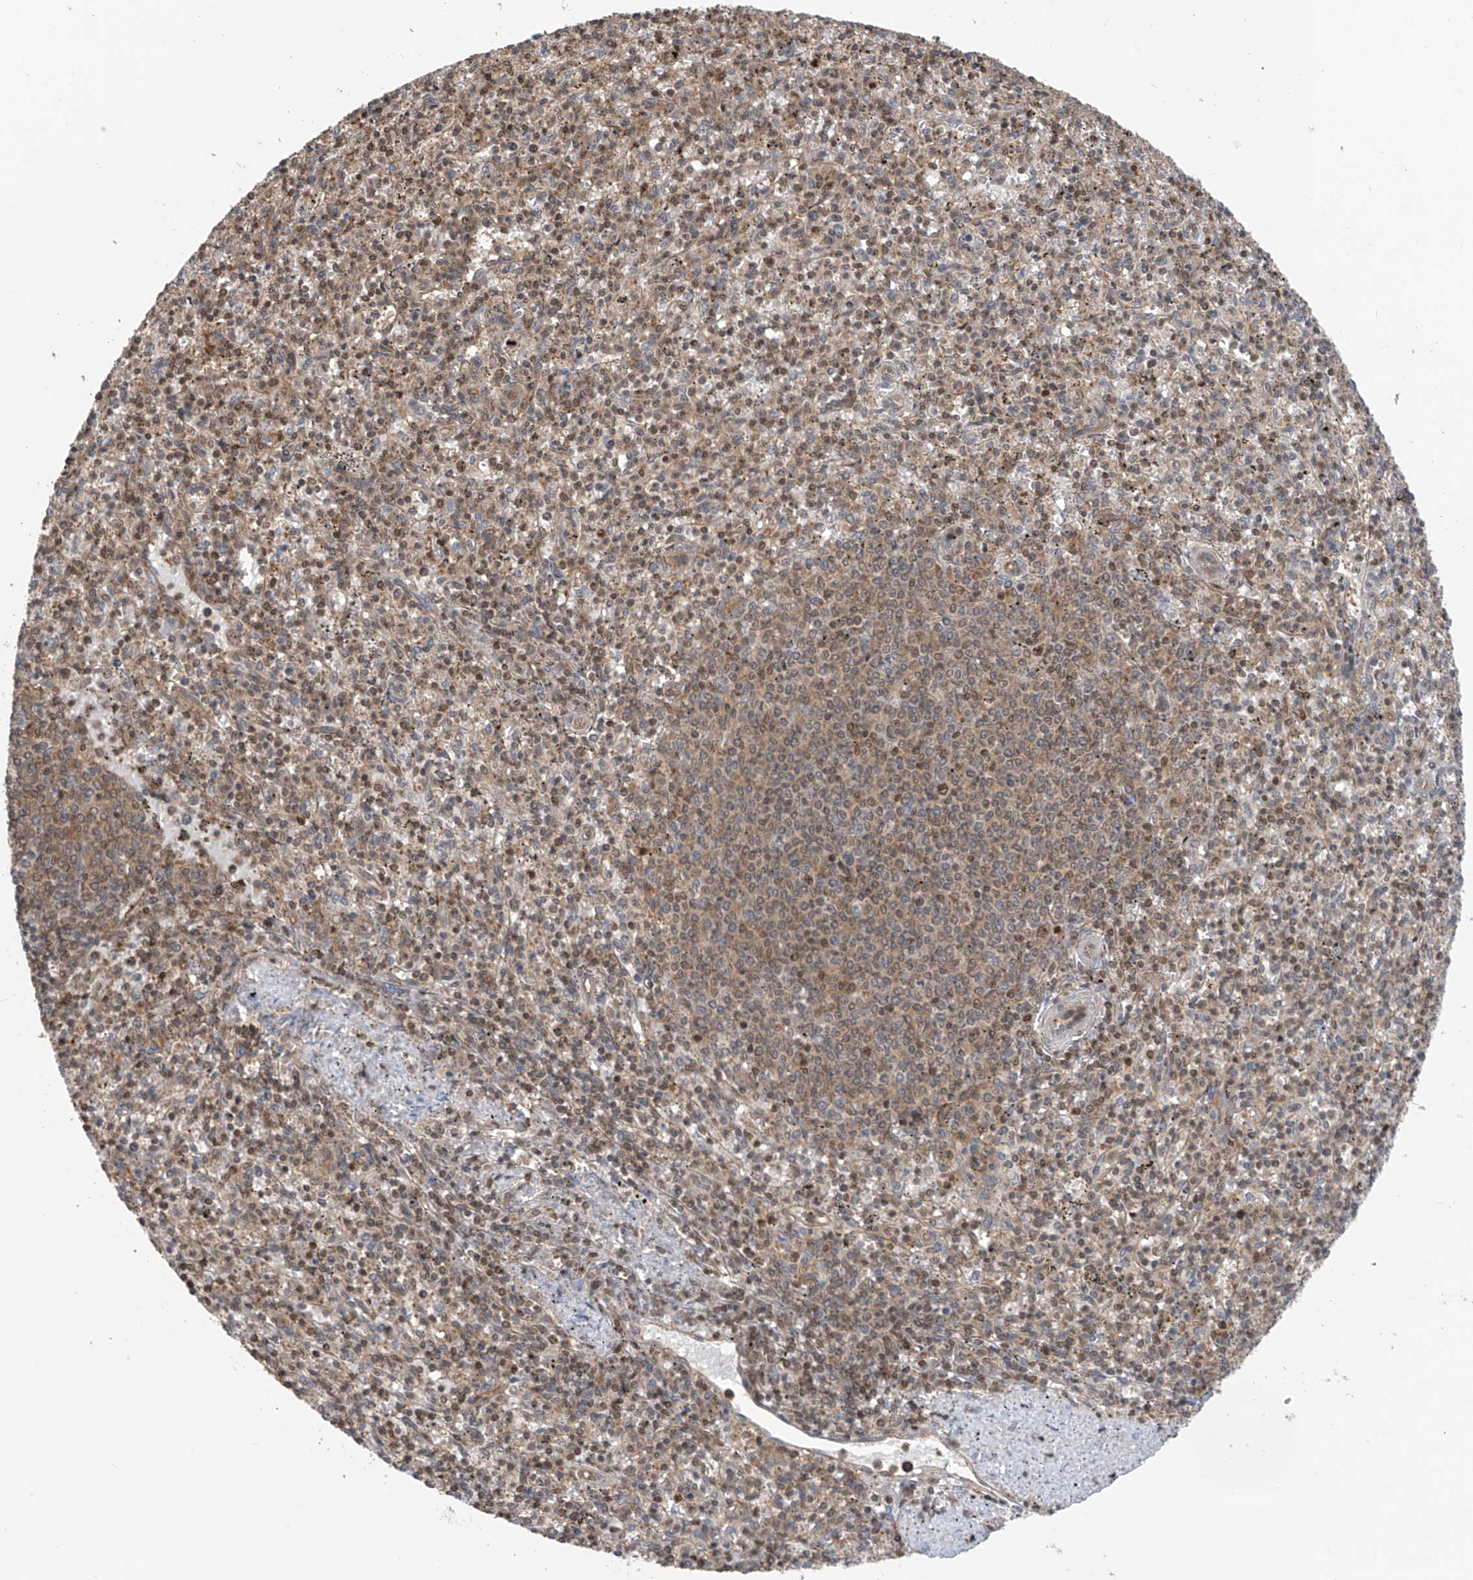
{"staining": {"intensity": "weak", "quantity": "25%-75%", "location": "cytoplasmic/membranous,nuclear"}, "tissue": "spleen", "cell_type": "Cells in red pulp", "image_type": "normal", "snomed": [{"axis": "morphology", "description": "Normal tissue, NOS"}, {"axis": "topography", "description": "Spleen"}], "caption": "IHC of benign spleen demonstrates low levels of weak cytoplasmic/membranous,nuclear expression in approximately 25%-75% of cells in red pulp. The staining is performed using DAB (3,3'-diaminobenzidine) brown chromogen to label protein expression. The nuclei are counter-stained blue using hematoxylin.", "gene": "DNAJC9", "patient": {"sex": "male", "age": 72}}